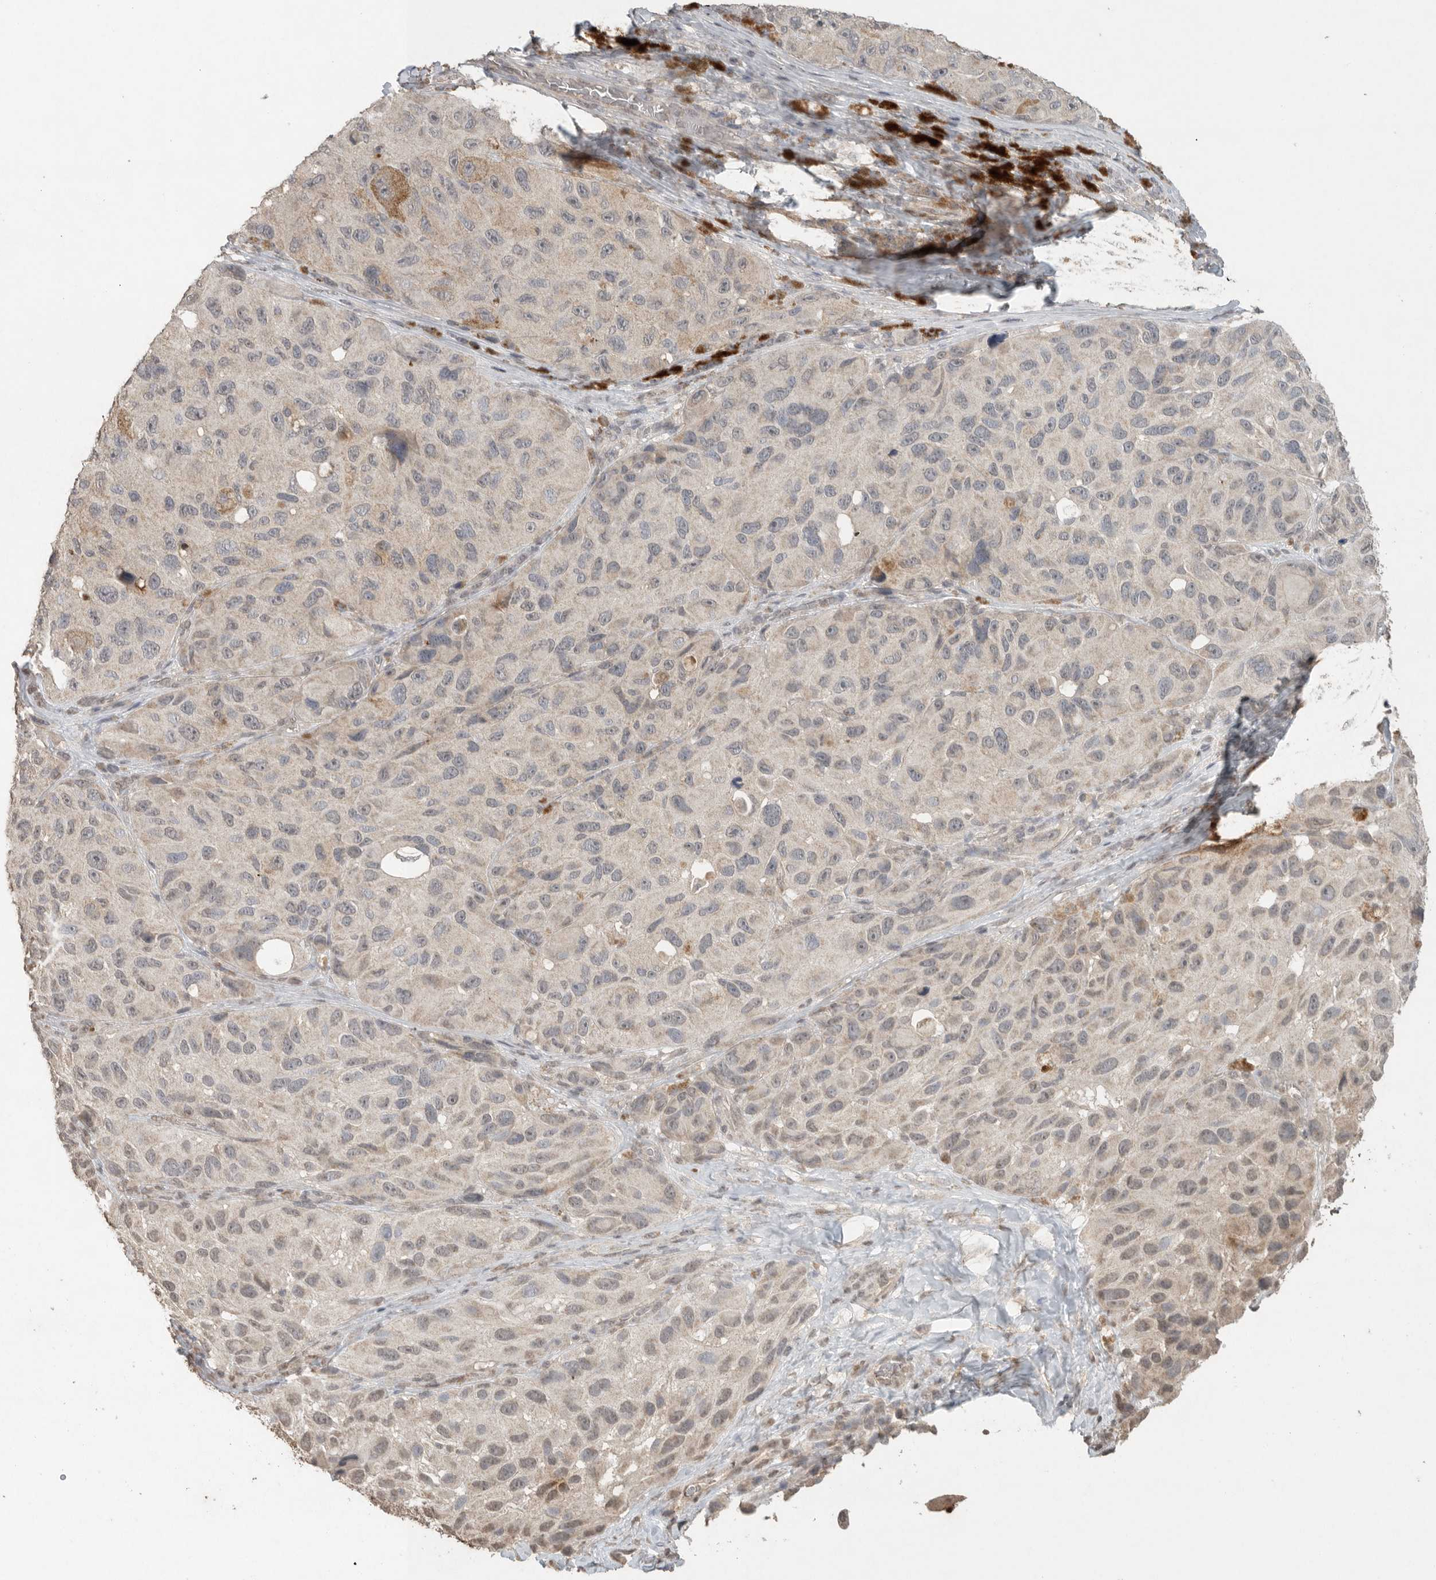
{"staining": {"intensity": "negative", "quantity": "none", "location": "none"}, "tissue": "melanoma", "cell_type": "Tumor cells", "image_type": "cancer", "snomed": [{"axis": "morphology", "description": "Malignant melanoma, NOS"}, {"axis": "topography", "description": "Skin"}], "caption": "Immunohistochemistry (IHC) photomicrograph of human malignant melanoma stained for a protein (brown), which reveals no expression in tumor cells.", "gene": "KLK5", "patient": {"sex": "female", "age": 73}}